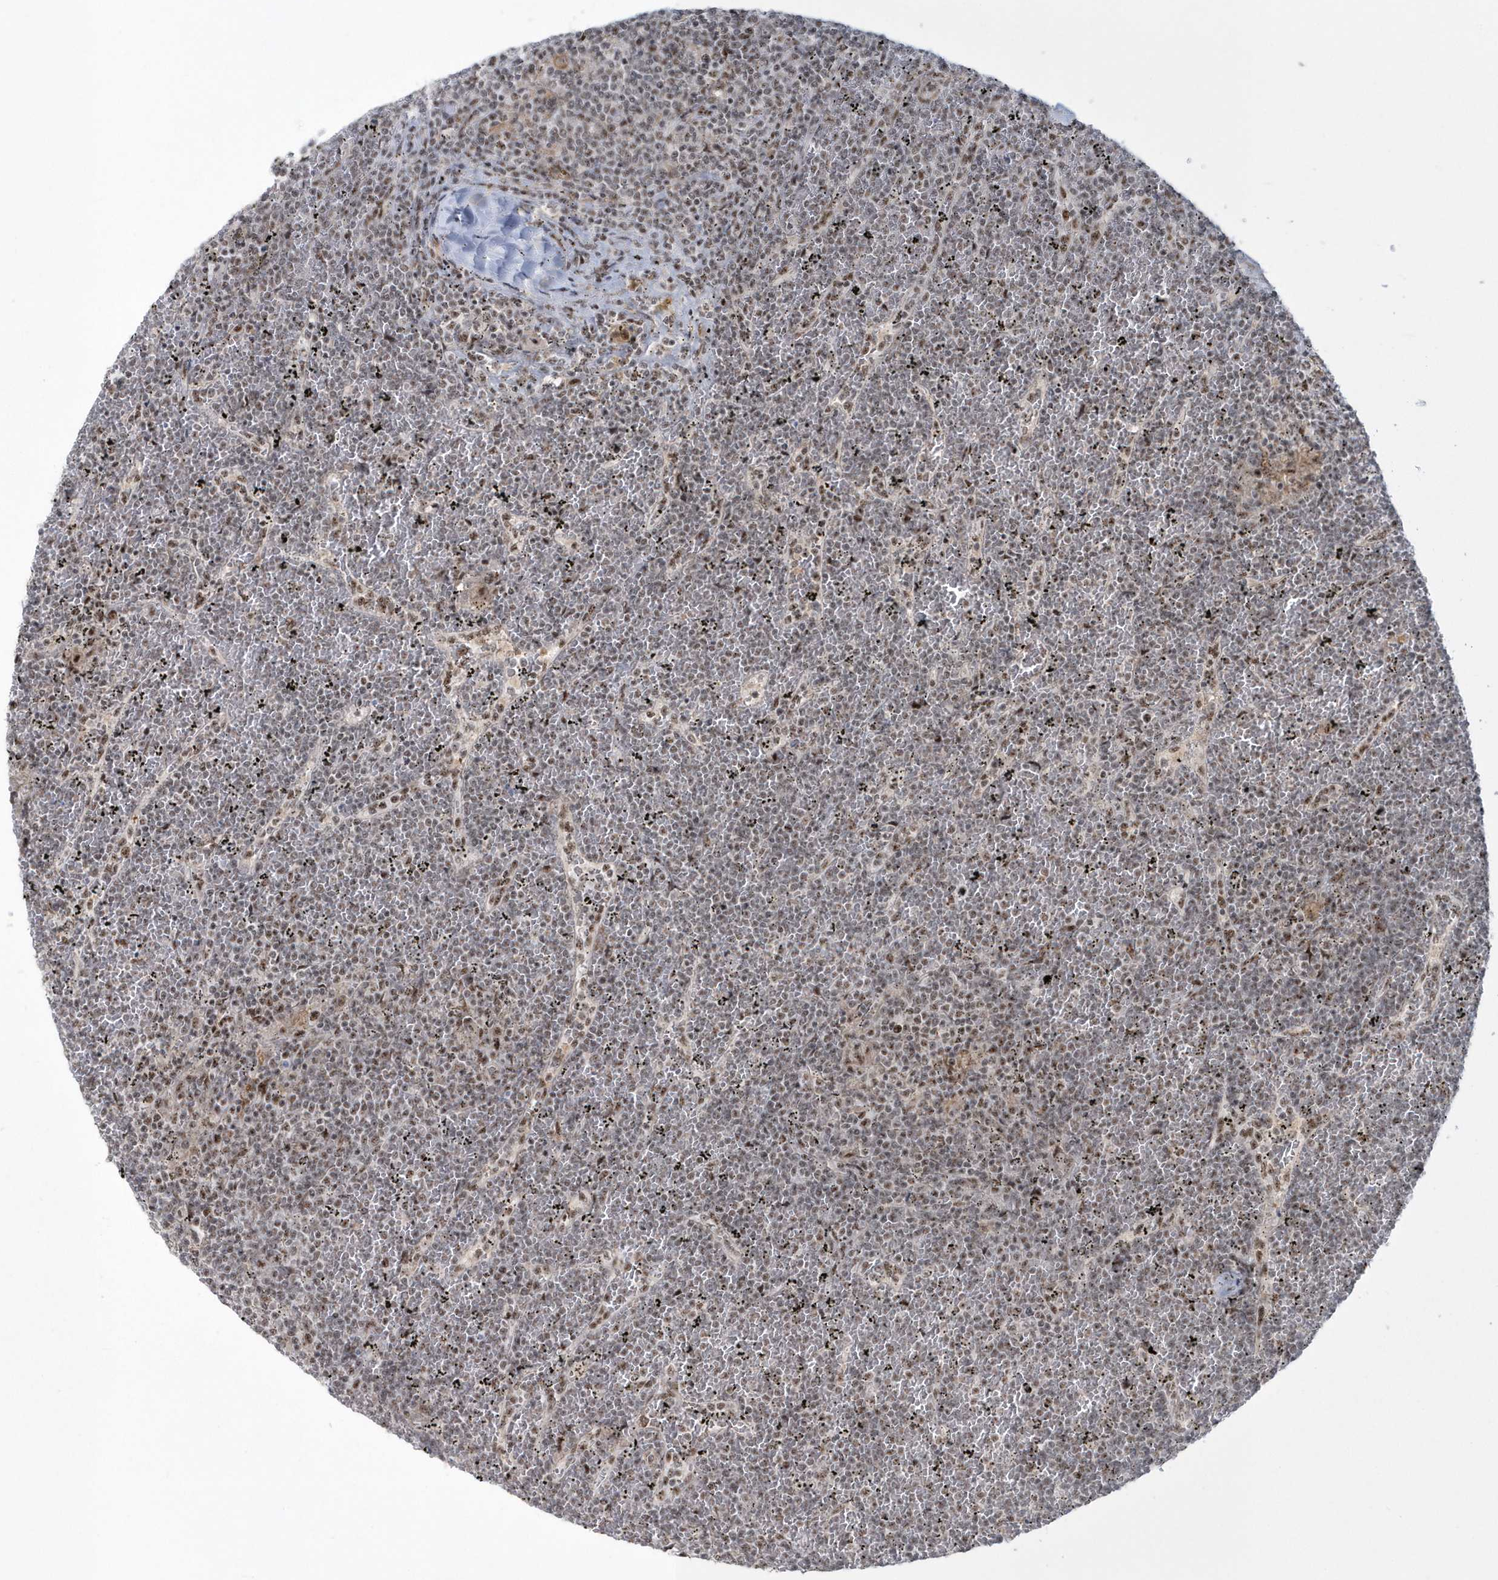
{"staining": {"intensity": "moderate", "quantity": "25%-75%", "location": "nuclear"}, "tissue": "lymphoma", "cell_type": "Tumor cells", "image_type": "cancer", "snomed": [{"axis": "morphology", "description": "Malignant lymphoma, non-Hodgkin's type, Low grade"}, {"axis": "topography", "description": "Spleen"}], "caption": "The histopathology image shows staining of malignant lymphoma, non-Hodgkin's type (low-grade), revealing moderate nuclear protein staining (brown color) within tumor cells.", "gene": "KDM6B", "patient": {"sex": "female", "age": 19}}